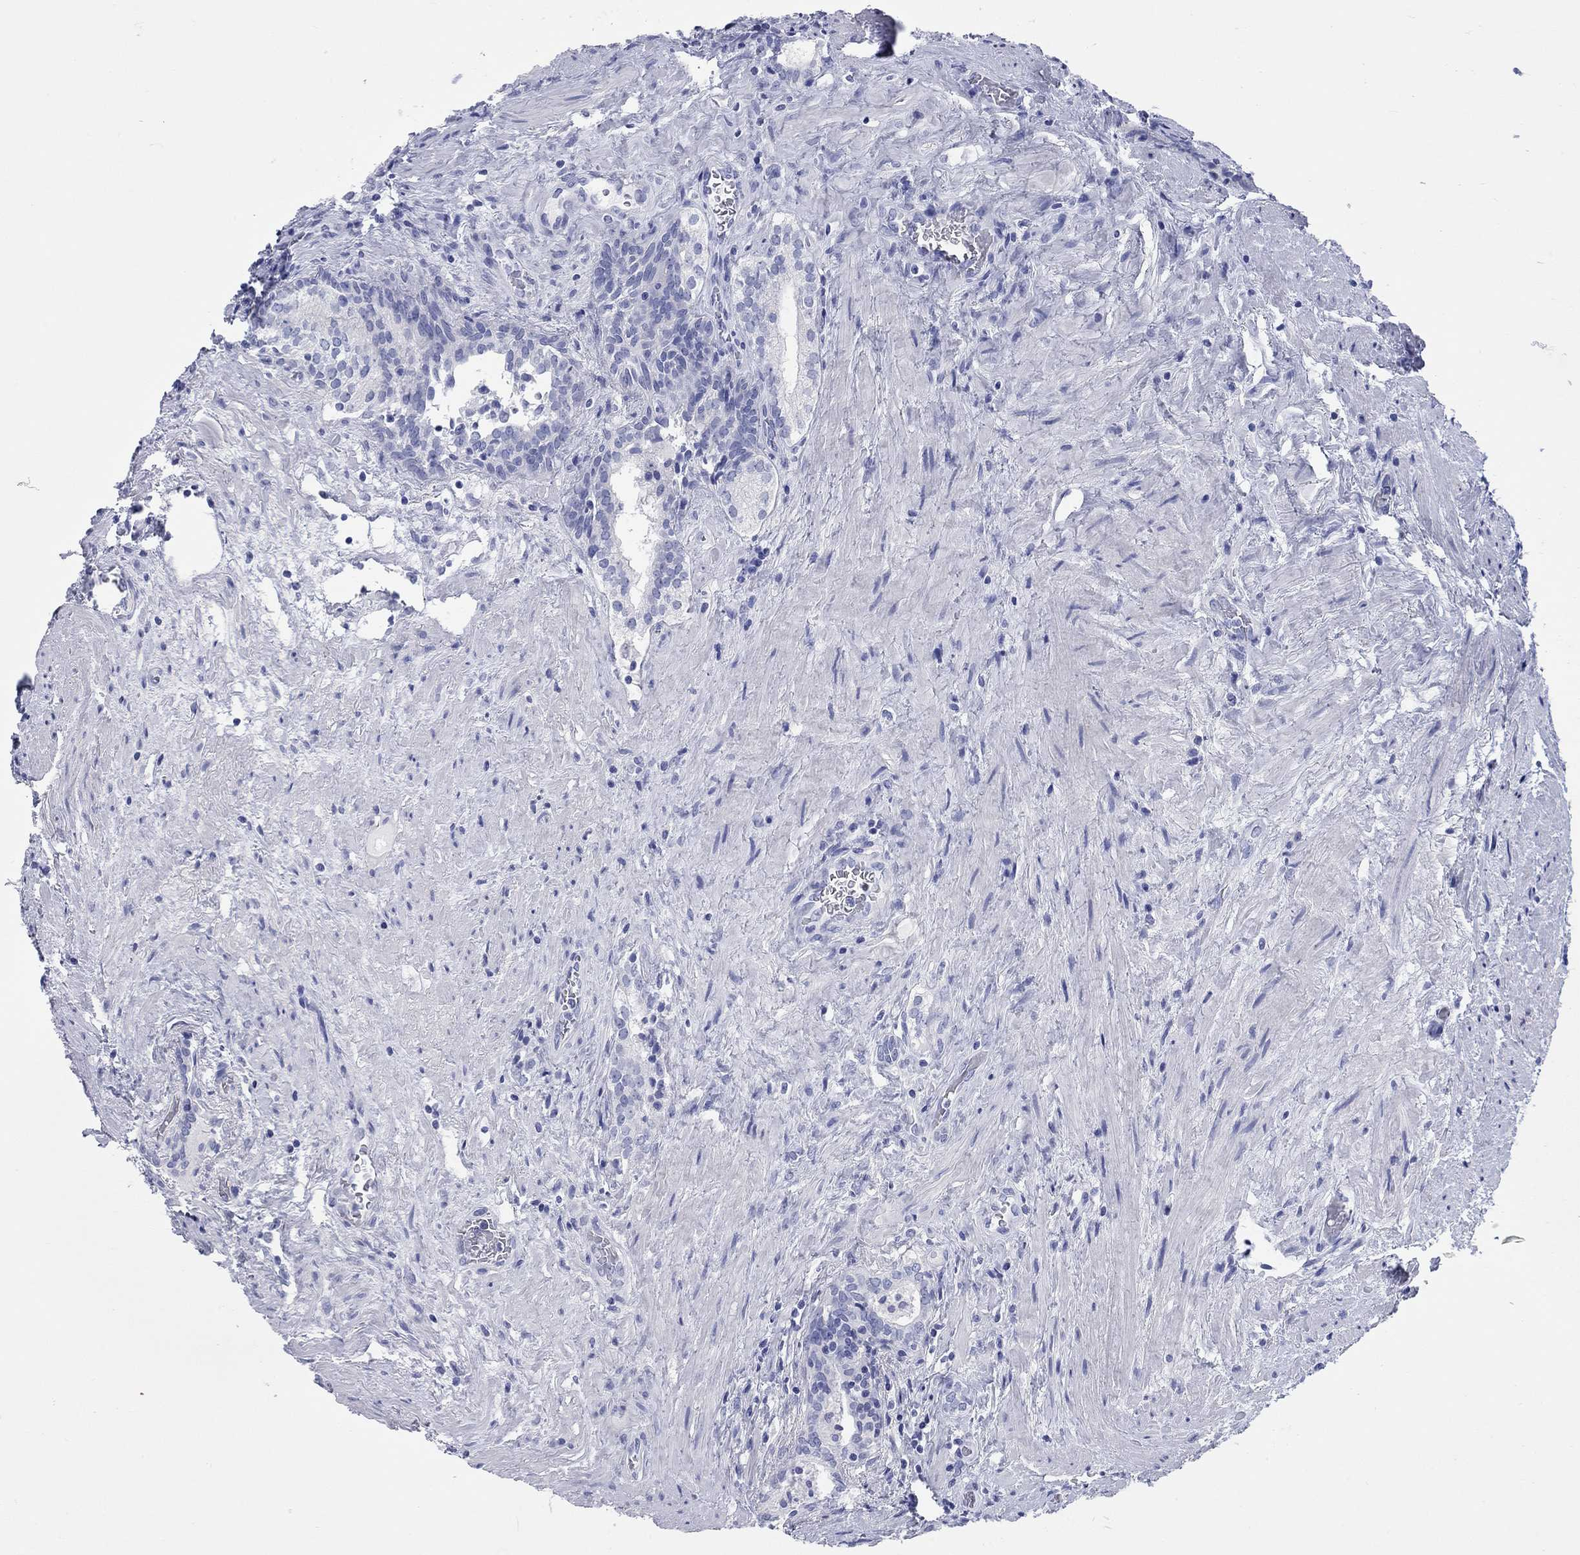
{"staining": {"intensity": "negative", "quantity": "none", "location": "none"}, "tissue": "prostate cancer", "cell_type": "Tumor cells", "image_type": "cancer", "snomed": [{"axis": "morphology", "description": "Adenocarcinoma, NOS"}, {"axis": "morphology", "description": "Adenocarcinoma, High grade"}, {"axis": "topography", "description": "Prostate"}], "caption": "This is a photomicrograph of immunohistochemistry staining of adenocarcinoma (prostate), which shows no positivity in tumor cells.", "gene": "CCNA1", "patient": {"sex": "male", "age": 61}}